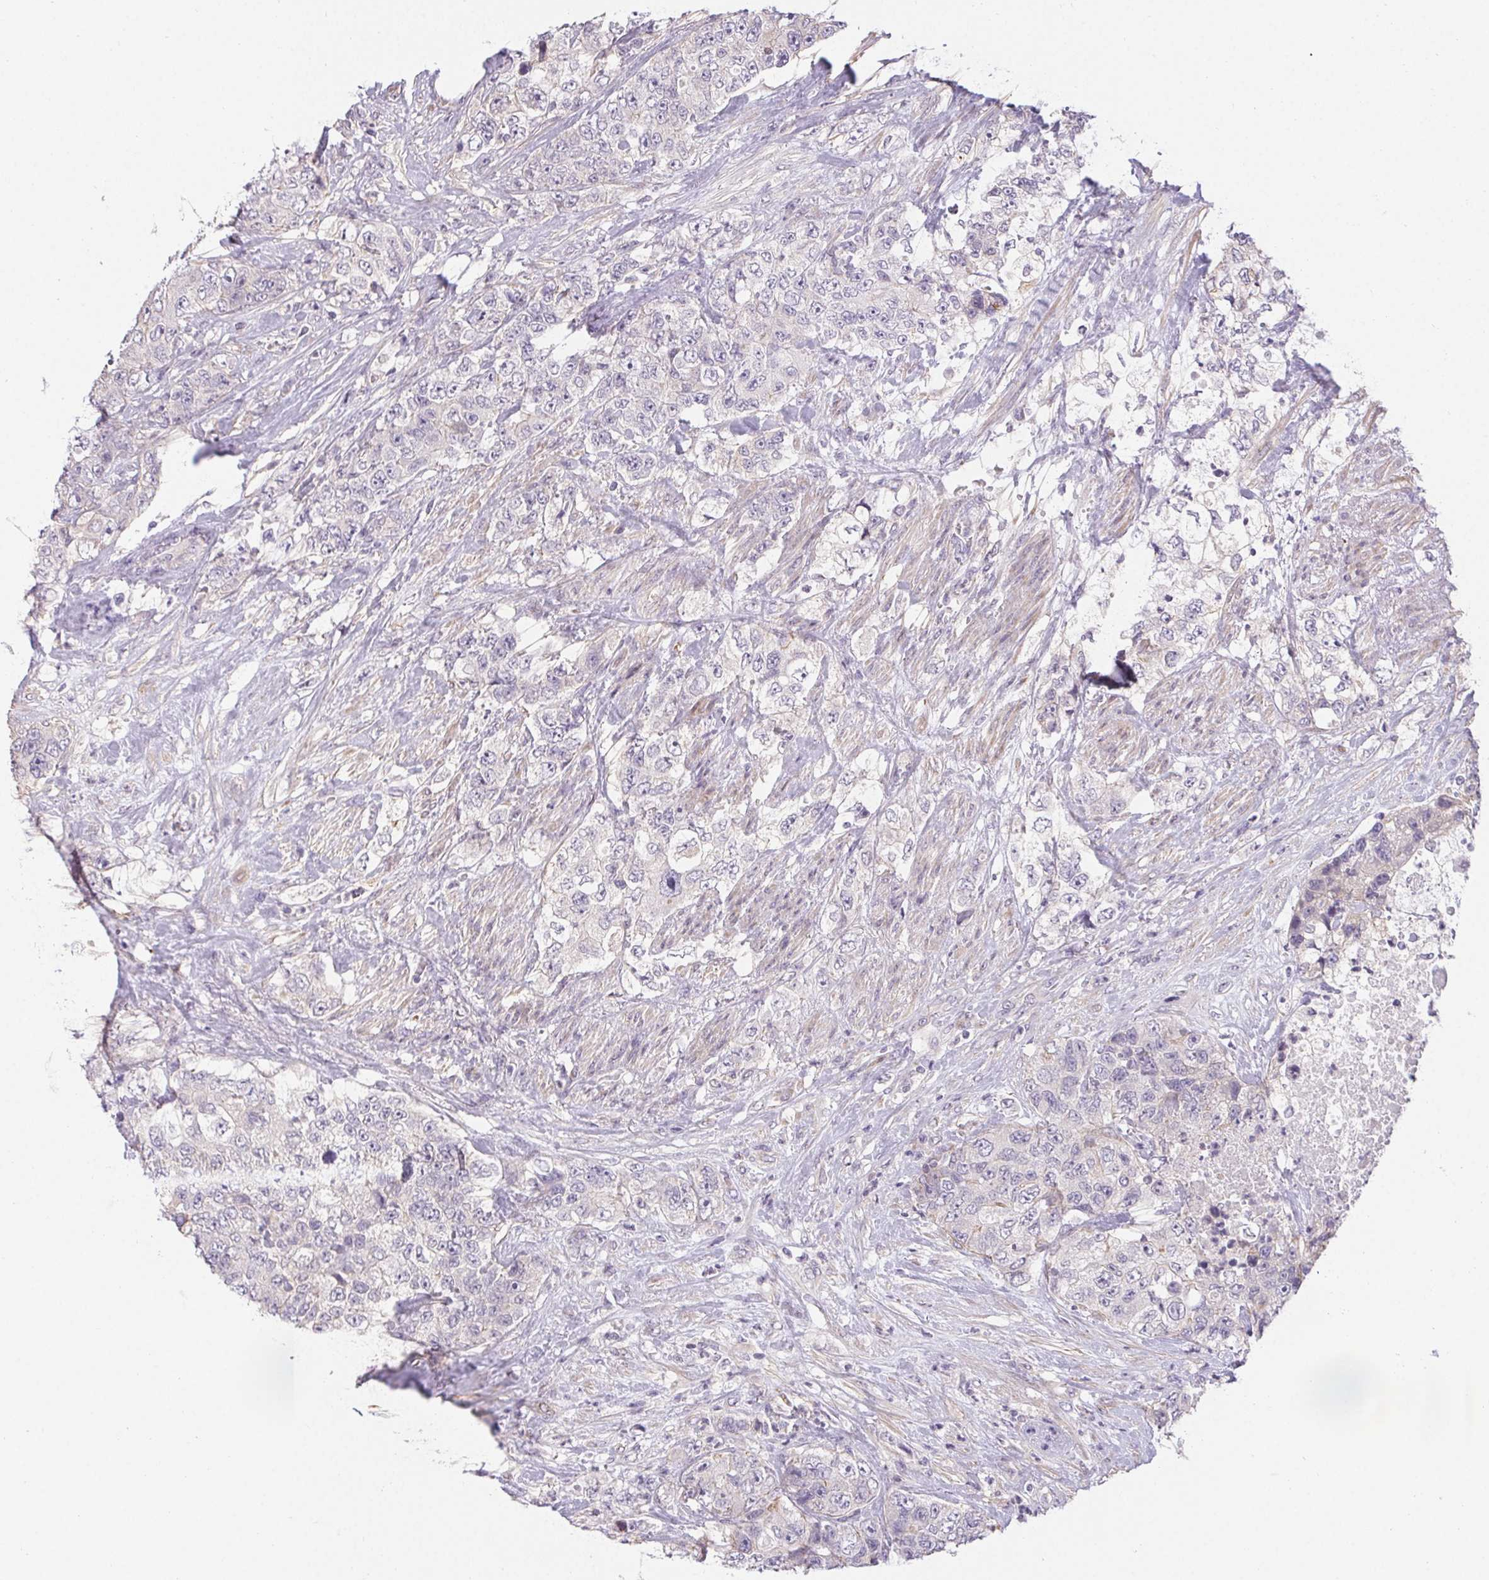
{"staining": {"intensity": "negative", "quantity": "none", "location": "none"}, "tissue": "urothelial cancer", "cell_type": "Tumor cells", "image_type": "cancer", "snomed": [{"axis": "morphology", "description": "Urothelial carcinoma, High grade"}, {"axis": "topography", "description": "Urinary bladder"}], "caption": "There is no significant staining in tumor cells of urothelial carcinoma (high-grade). (Stains: DAB (3,3'-diaminobenzidine) IHC with hematoxylin counter stain, Microscopy: brightfield microscopy at high magnification).", "gene": "TMEM52B", "patient": {"sex": "female", "age": 78}}